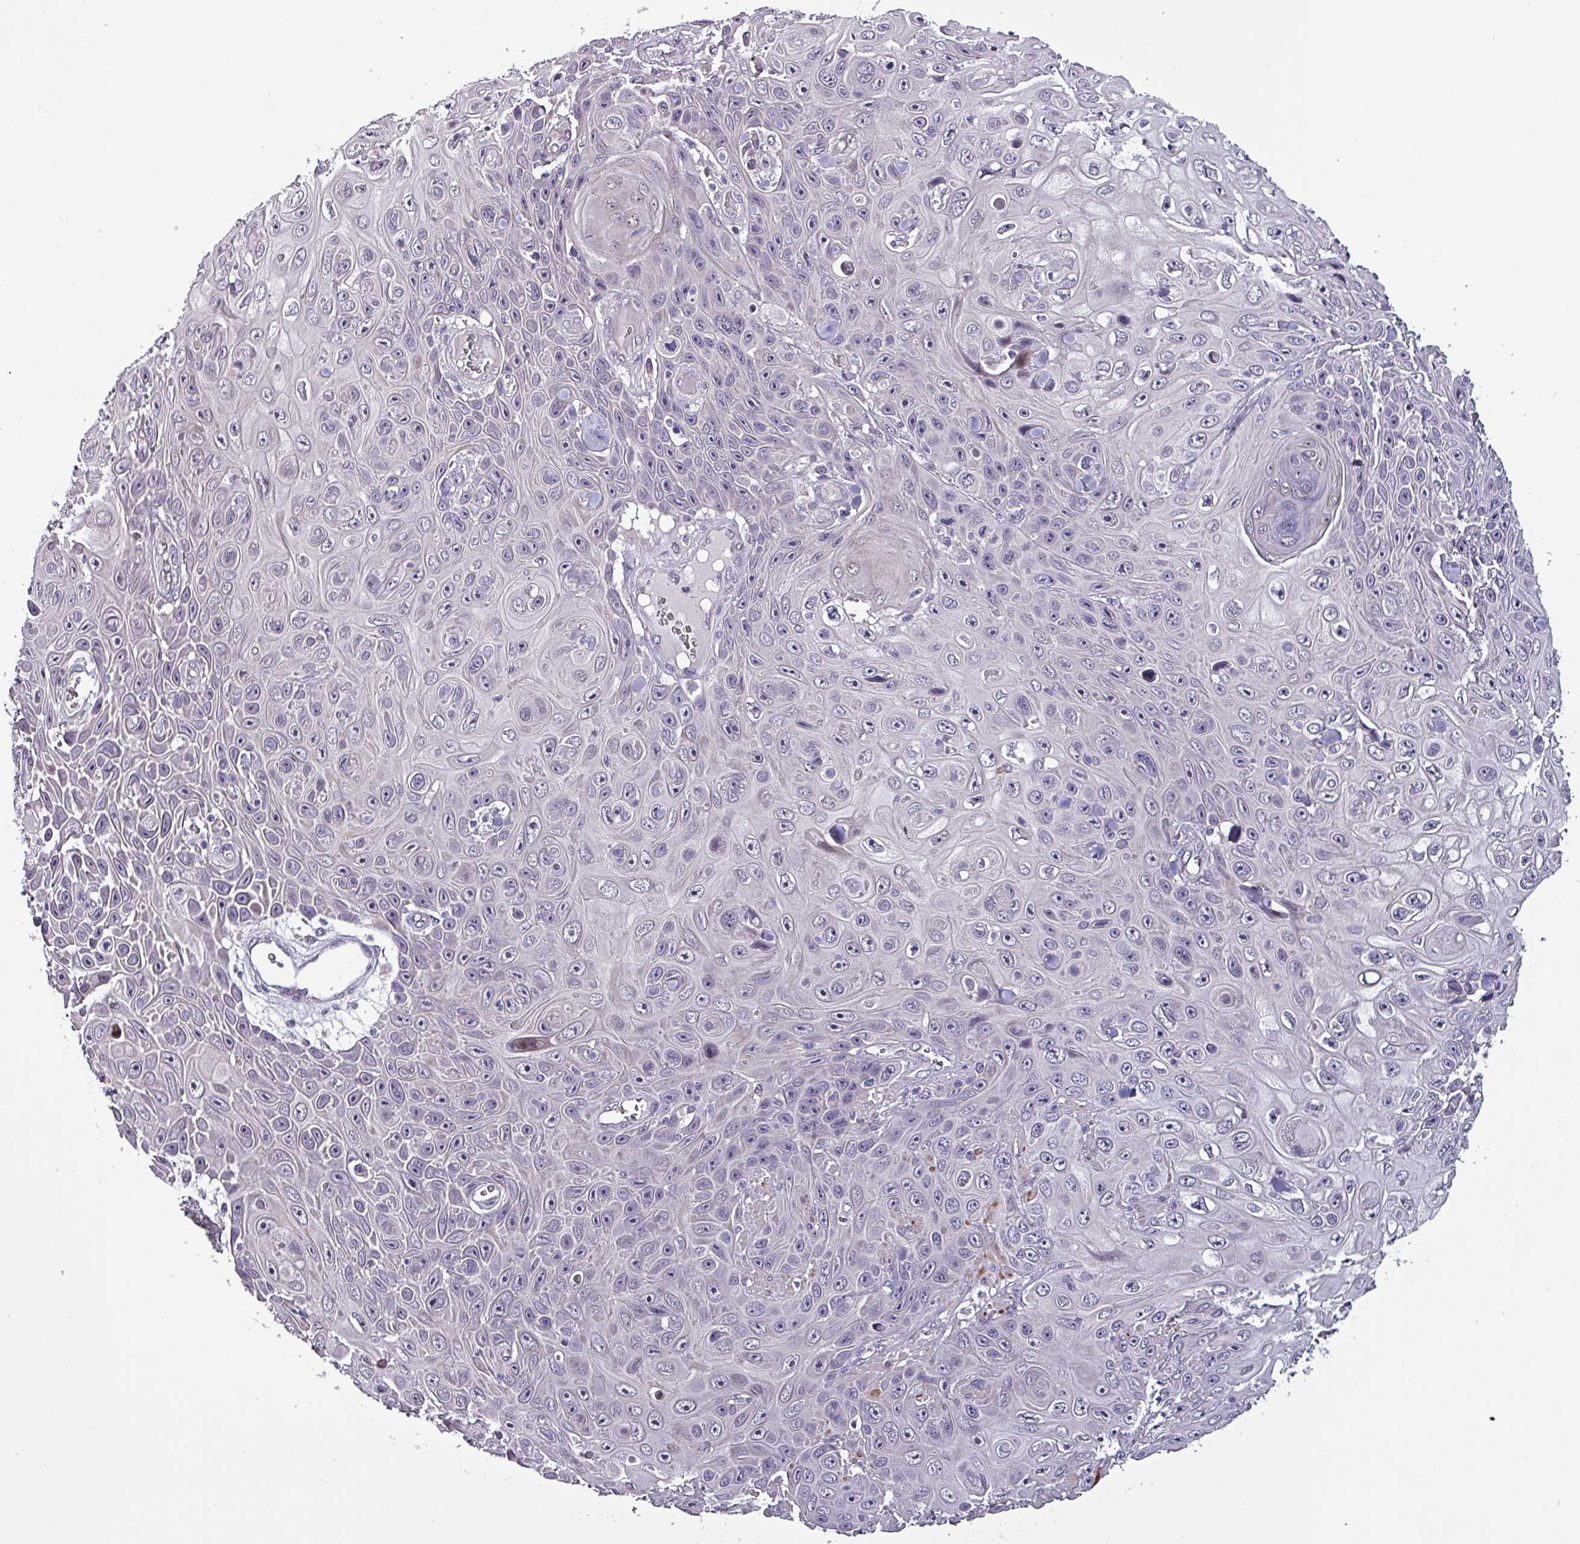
{"staining": {"intensity": "negative", "quantity": "none", "location": "none"}, "tissue": "skin cancer", "cell_type": "Tumor cells", "image_type": "cancer", "snomed": [{"axis": "morphology", "description": "Squamous cell carcinoma, NOS"}, {"axis": "topography", "description": "Skin"}], "caption": "Squamous cell carcinoma (skin) stained for a protein using immunohistochemistry (IHC) demonstrates no positivity tumor cells.", "gene": "GRAPL", "patient": {"sex": "male", "age": 82}}